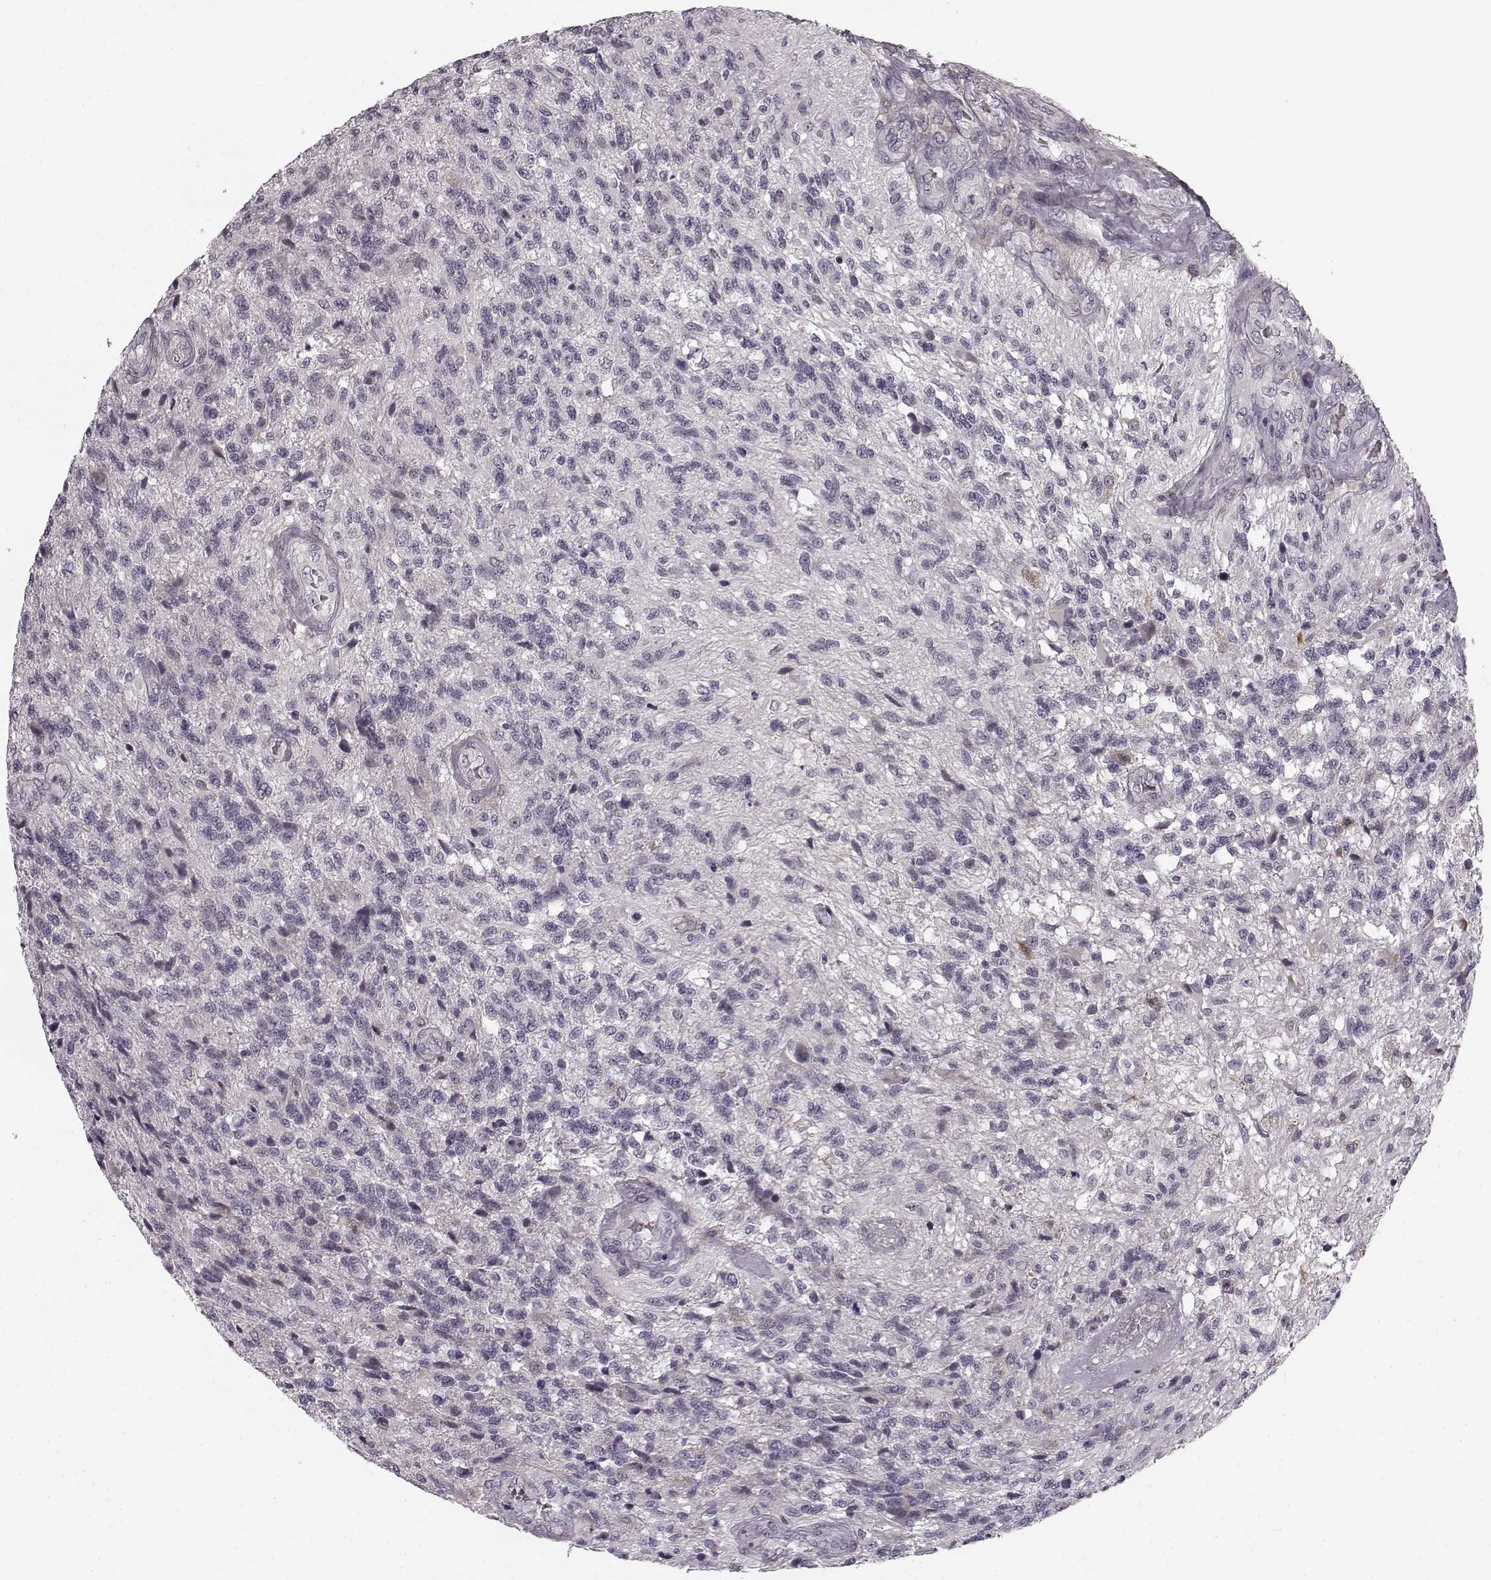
{"staining": {"intensity": "negative", "quantity": "none", "location": "none"}, "tissue": "glioma", "cell_type": "Tumor cells", "image_type": "cancer", "snomed": [{"axis": "morphology", "description": "Glioma, malignant, High grade"}, {"axis": "topography", "description": "Brain"}], "caption": "High magnification brightfield microscopy of glioma stained with DAB (brown) and counterstained with hematoxylin (blue): tumor cells show no significant staining. The staining is performed using DAB brown chromogen with nuclei counter-stained in using hematoxylin.", "gene": "FAM234B", "patient": {"sex": "male", "age": 56}}